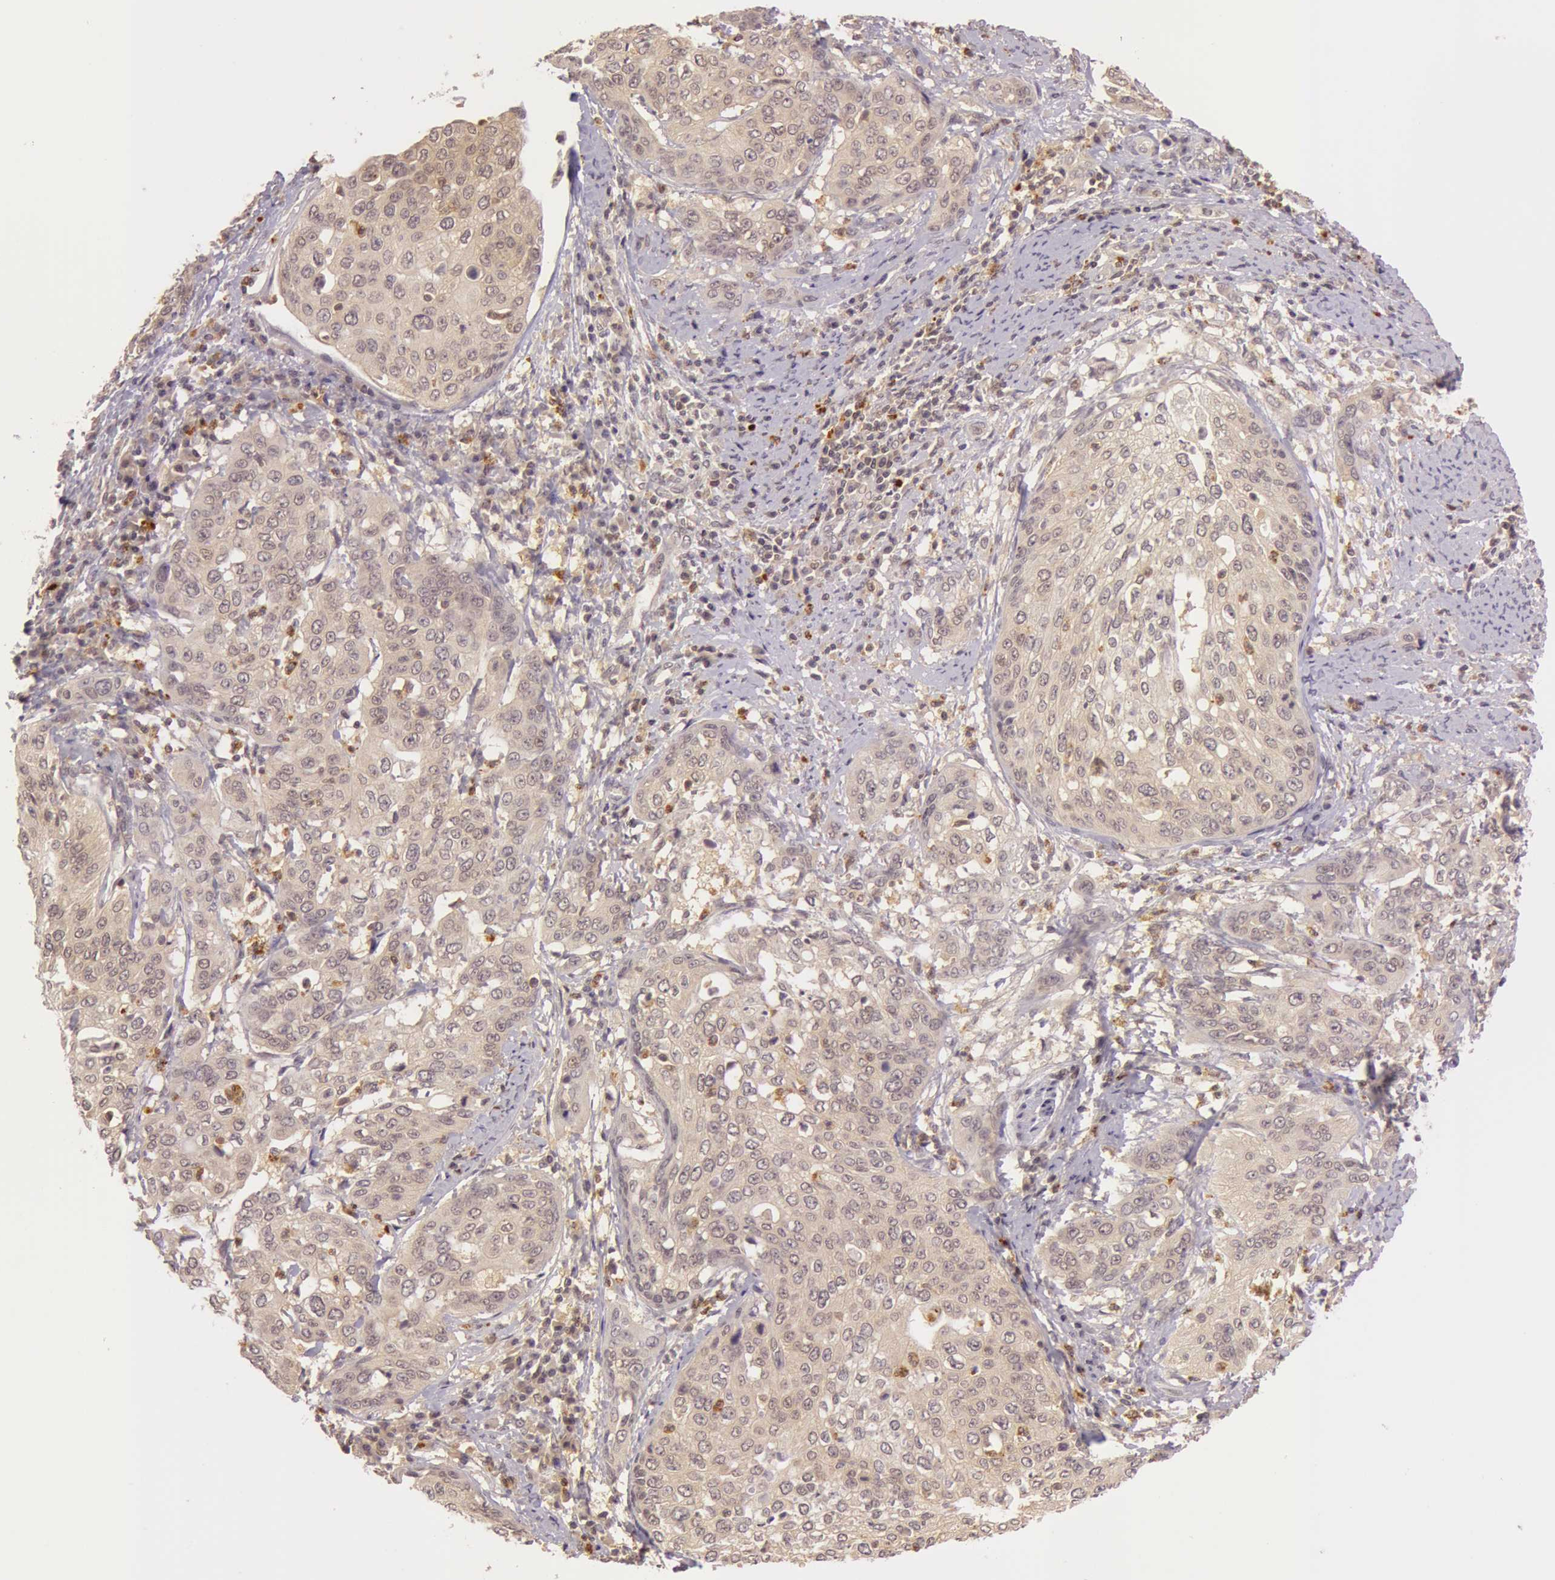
{"staining": {"intensity": "weak", "quantity": ">75%", "location": "cytoplasmic/membranous"}, "tissue": "cervical cancer", "cell_type": "Tumor cells", "image_type": "cancer", "snomed": [{"axis": "morphology", "description": "Squamous cell carcinoma, NOS"}, {"axis": "topography", "description": "Cervix"}], "caption": "There is low levels of weak cytoplasmic/membranous positivity in tumor cells of cervical cancer, as demonstrated by immunohistochemical staining (brown color).", "gene": "ATG2B", "patient": {"sex": "female", "age": 41}}